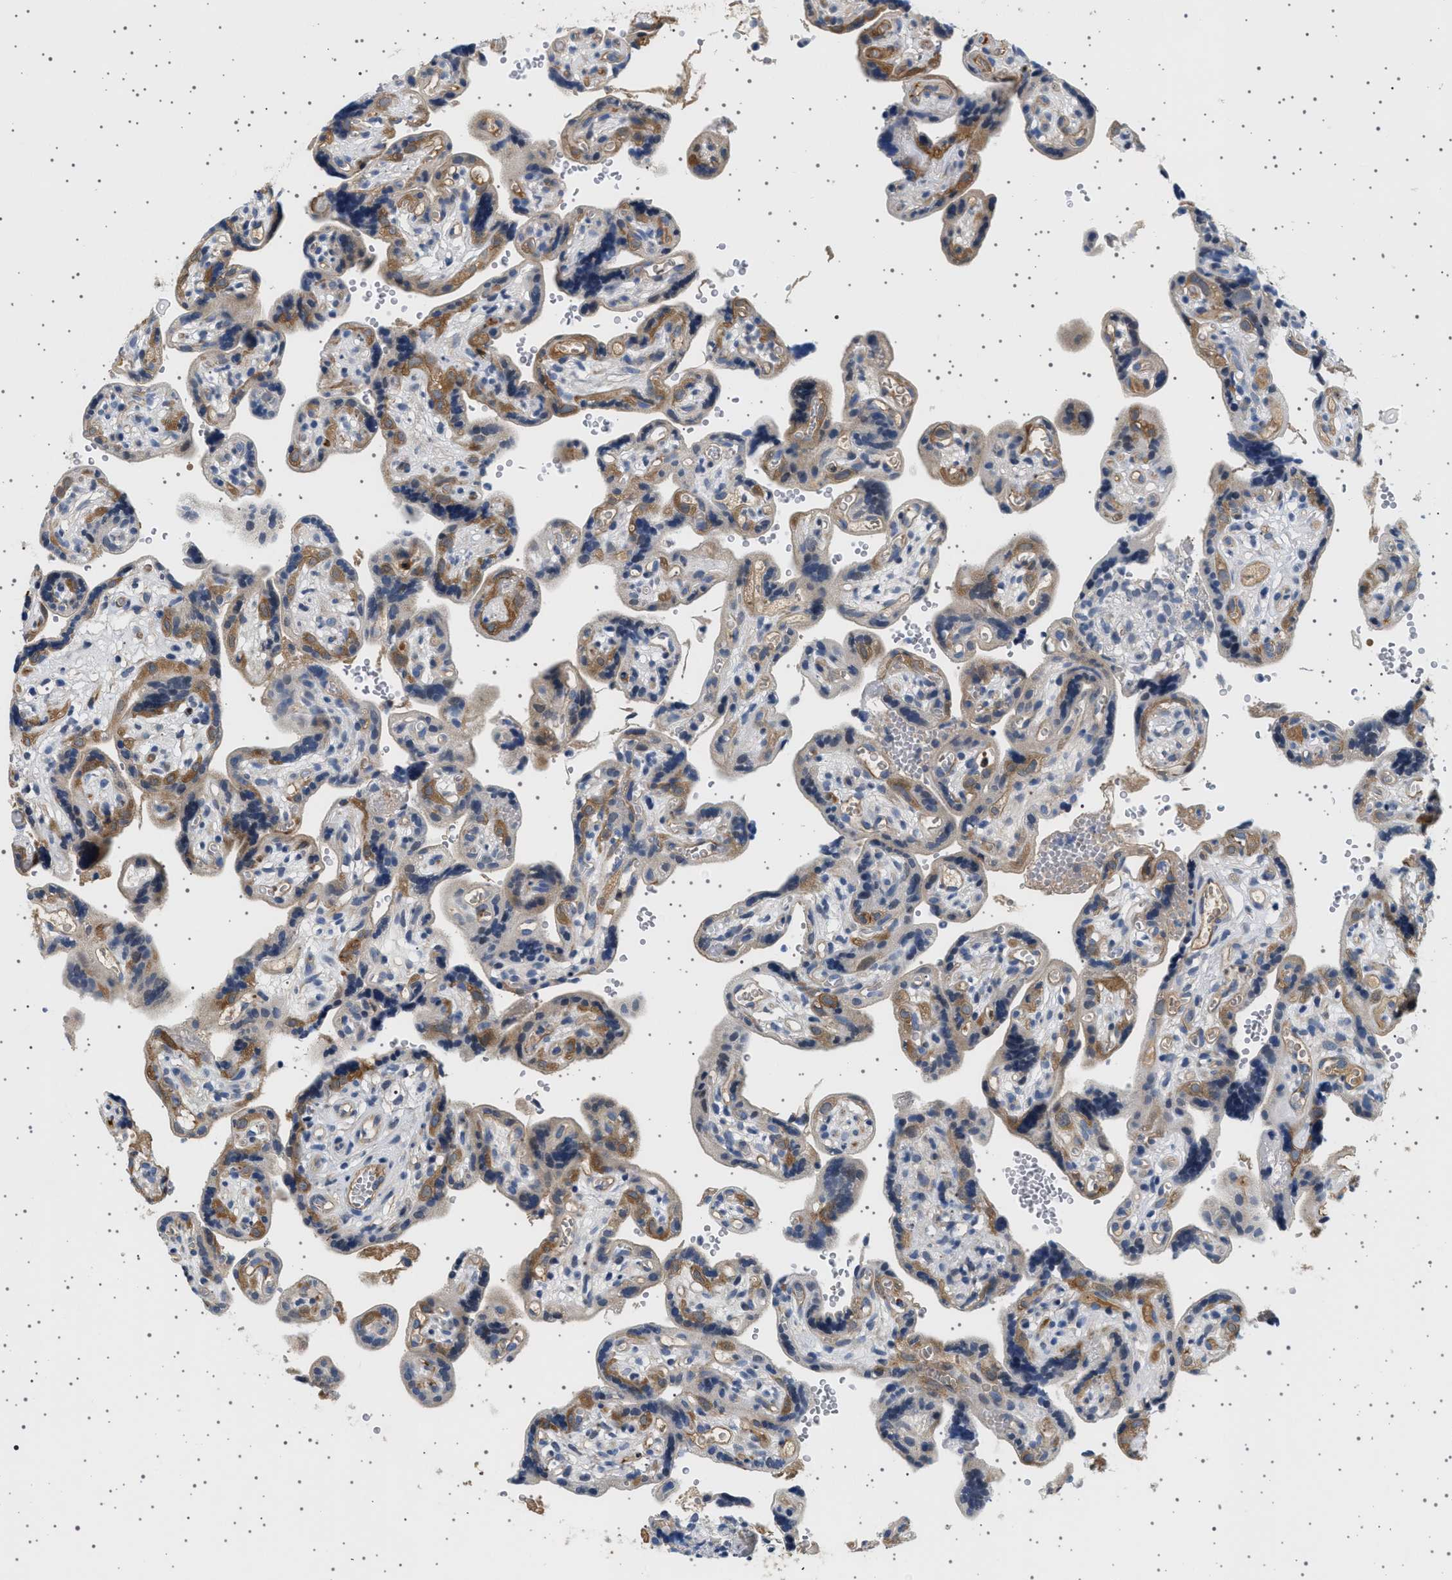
{"staining": {"intensity": "moderate", "quantity": "25%-75%", "location": "cytoplasmic/membranous"}, "tissue": "placenta", "cell_type": "Decidual cells", "image_type": "normal", "snomed": [{"axis": "morphology", "description": "Normal tissue, NOS"}, {"axis": "topography", "description": "Placenta"}], "caption": "Immunohistochemical staining of benign placenta displays medium levels of moderate cytoplasmic/membranous staining in about 25%-75% of decidual cells.", "gene": "PLPP6", "patient": {"sex": "female", "age": 30}}